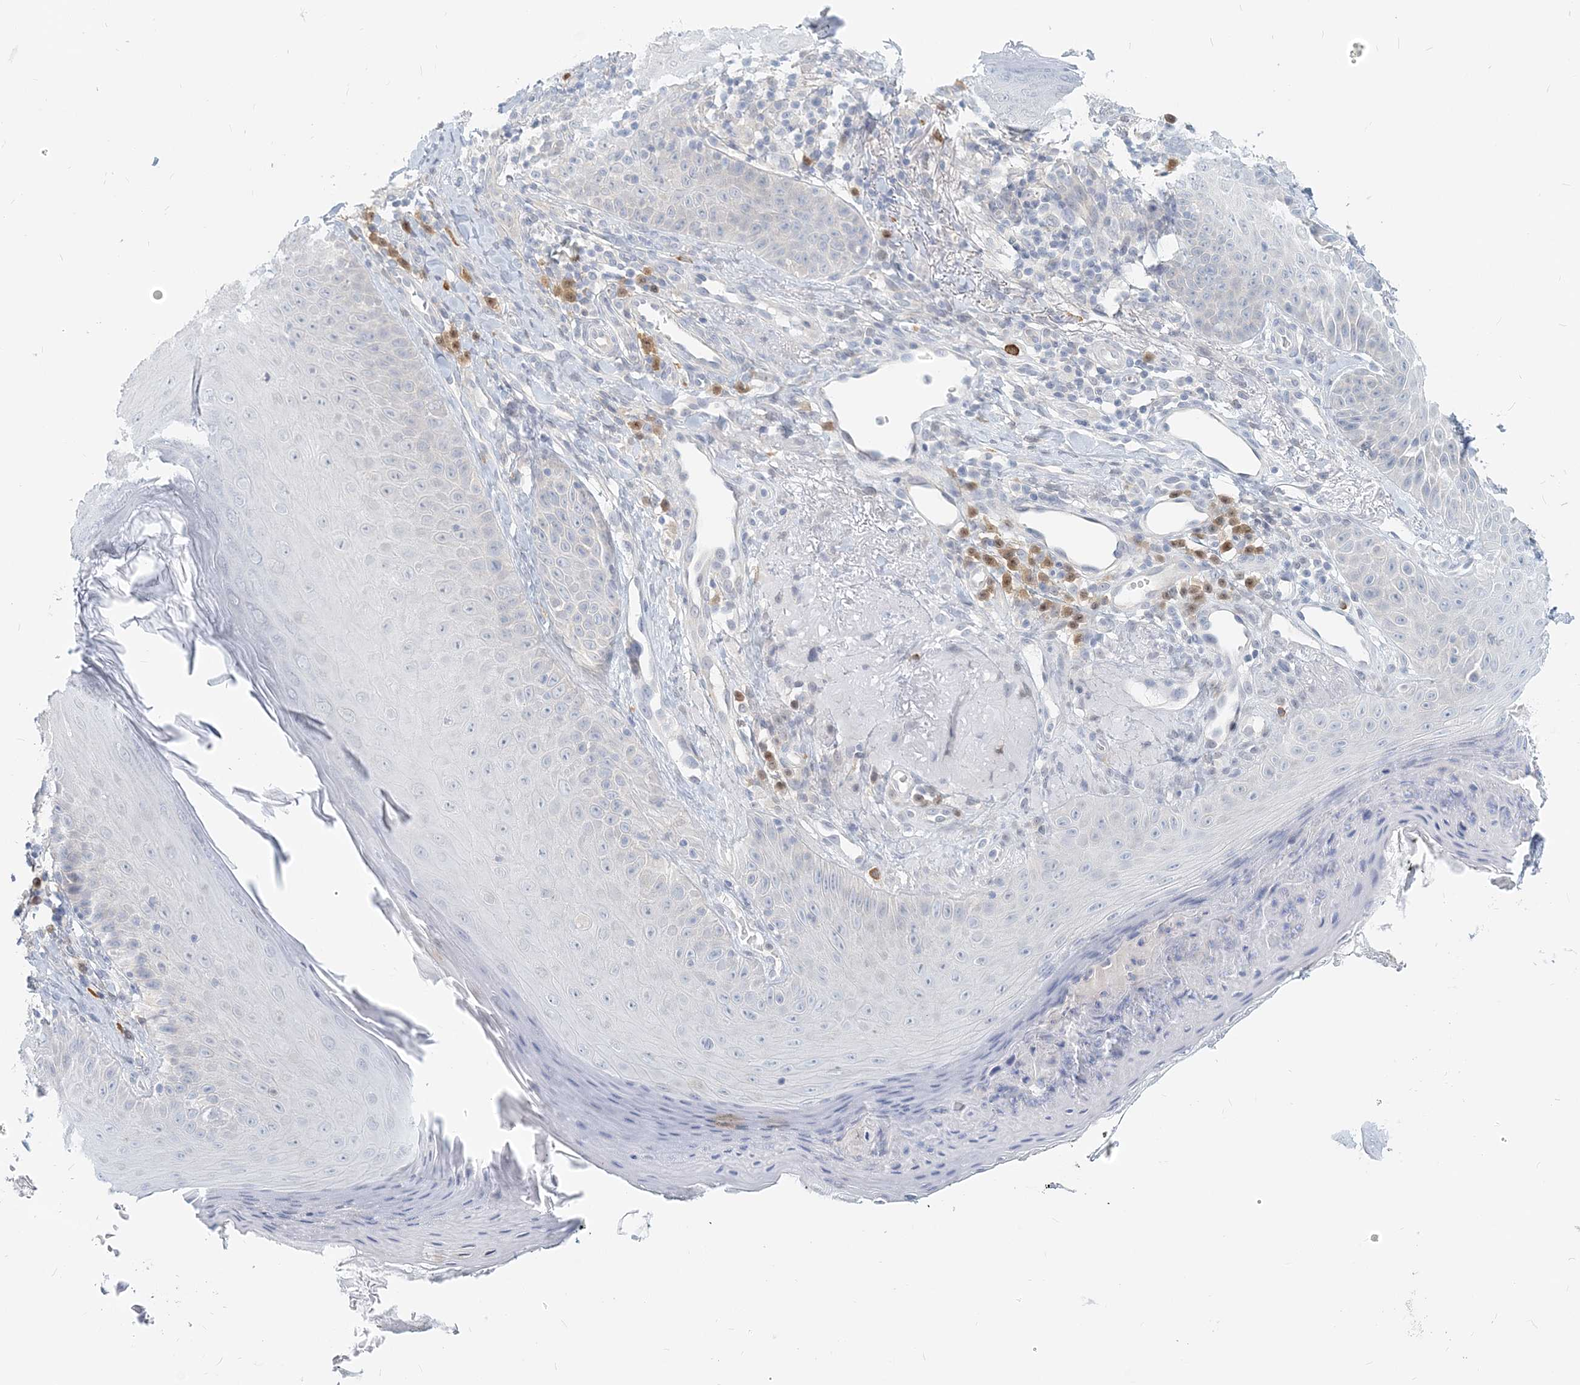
{"staining": {"intensity": "negative", "quantity": "none", "location": "none"}, "tissue": "skin", "cell_type": "Fibroblasts", "image_type": "normal", "snomed": [{"axis": "morphology", "description": "Normal tissue, NOS"}, {"axis": "topography", "description": "Skin"}], "caption": "IHC image of benign skin stained for a protein (brown), which reveals no positivity in fibroblasts.", "gene": "GMPPA", "patient": {"sex": "male", "age": 57}}